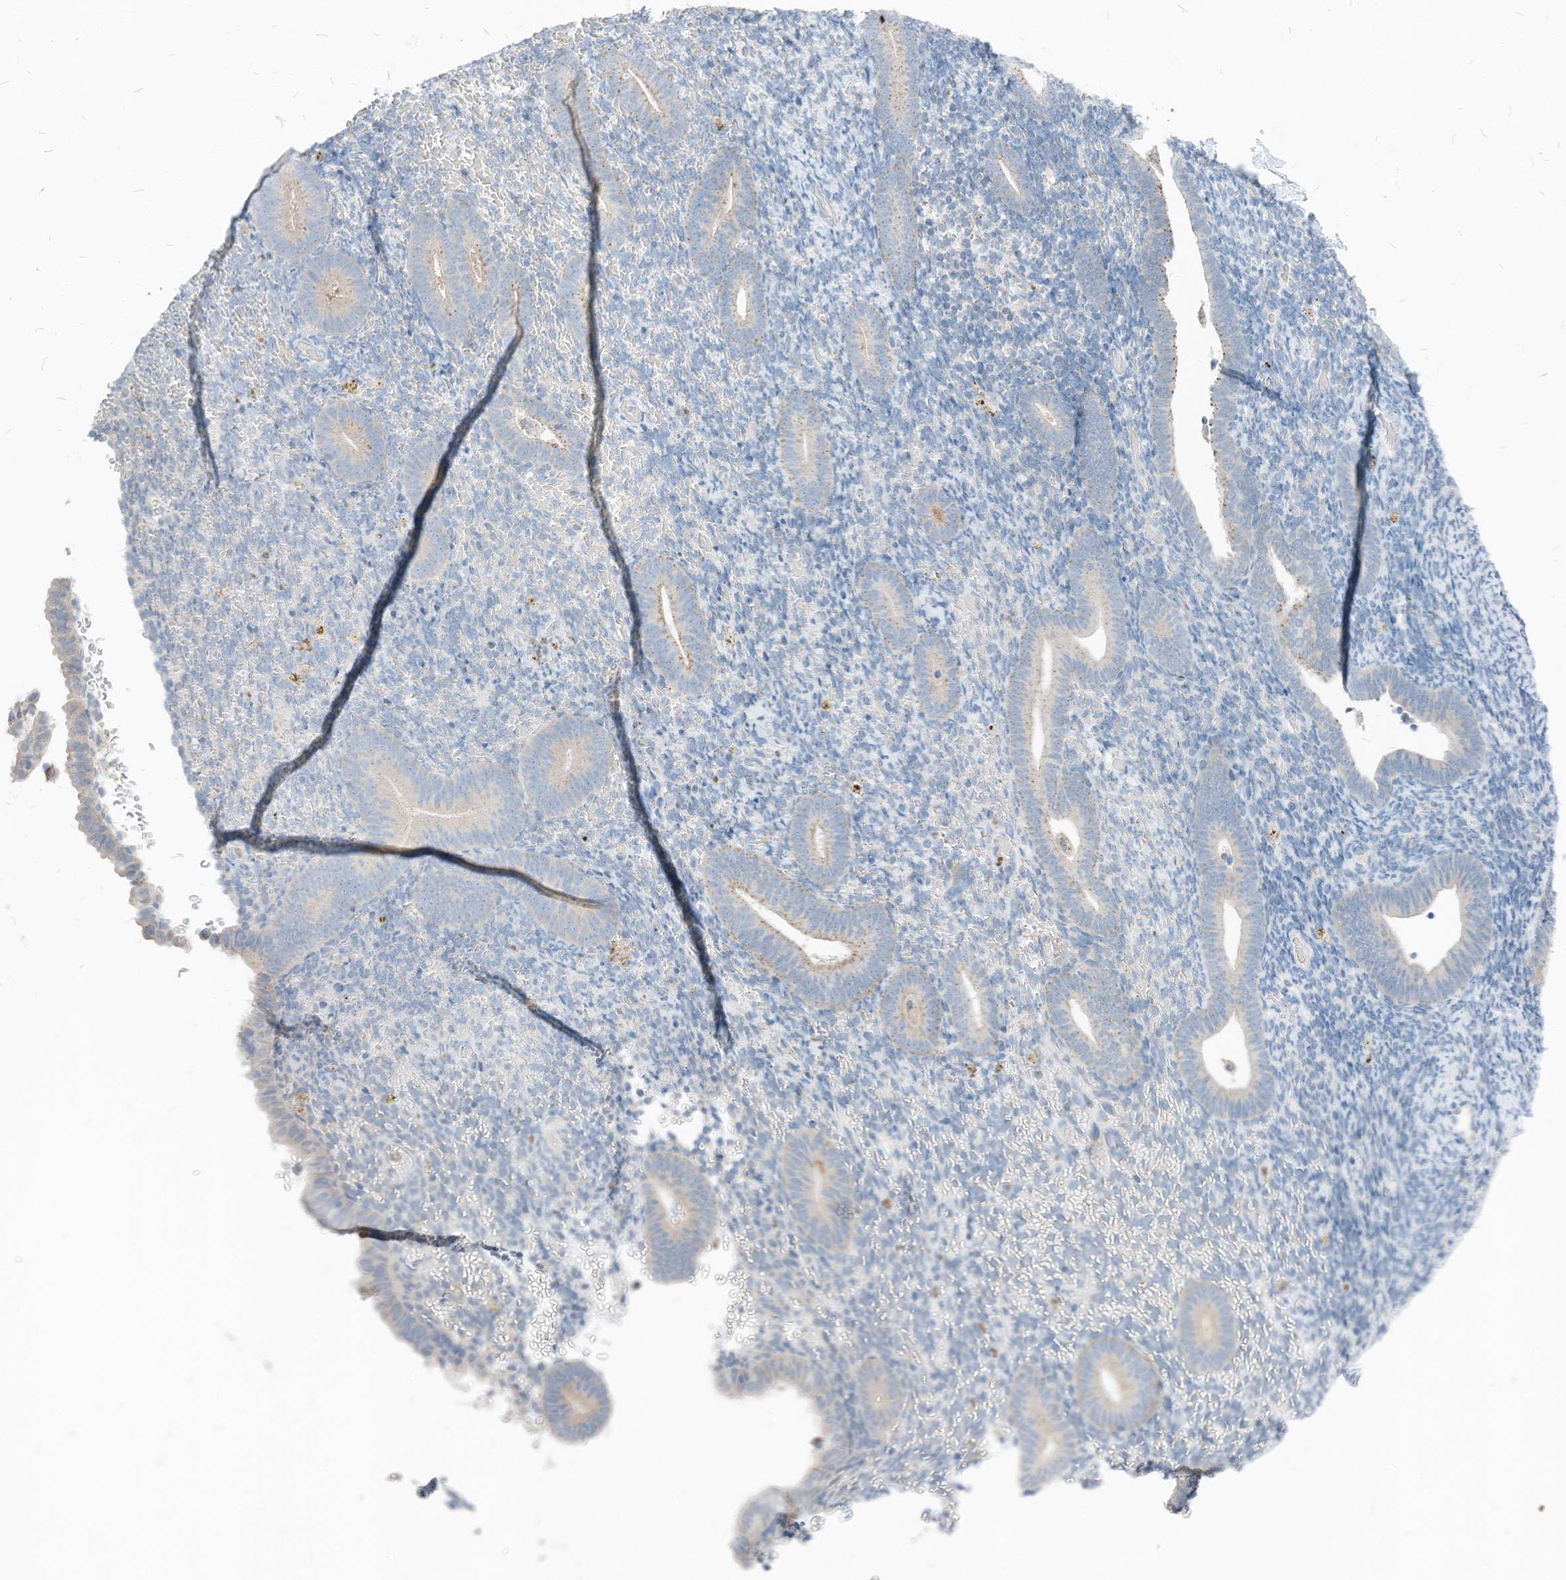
{"staining": {"intensity": "negative", "quantity": "none", "location": "none"}, "tissue": "endometrium", "cell_type": "Cells in endometrial stroma", "image_type": "normal", "snomed": [{"axis": "morphology", "description": "Normal tissue, NOS"}, {"axis": "topography", "description": "Endometrium"}], "caption": "Endometrium stained for a protein using IHC exhibits no staining cells in endometrial stroma.", "gene": "CHMP2B", "patient": {"sex": "female", "age": 51}}